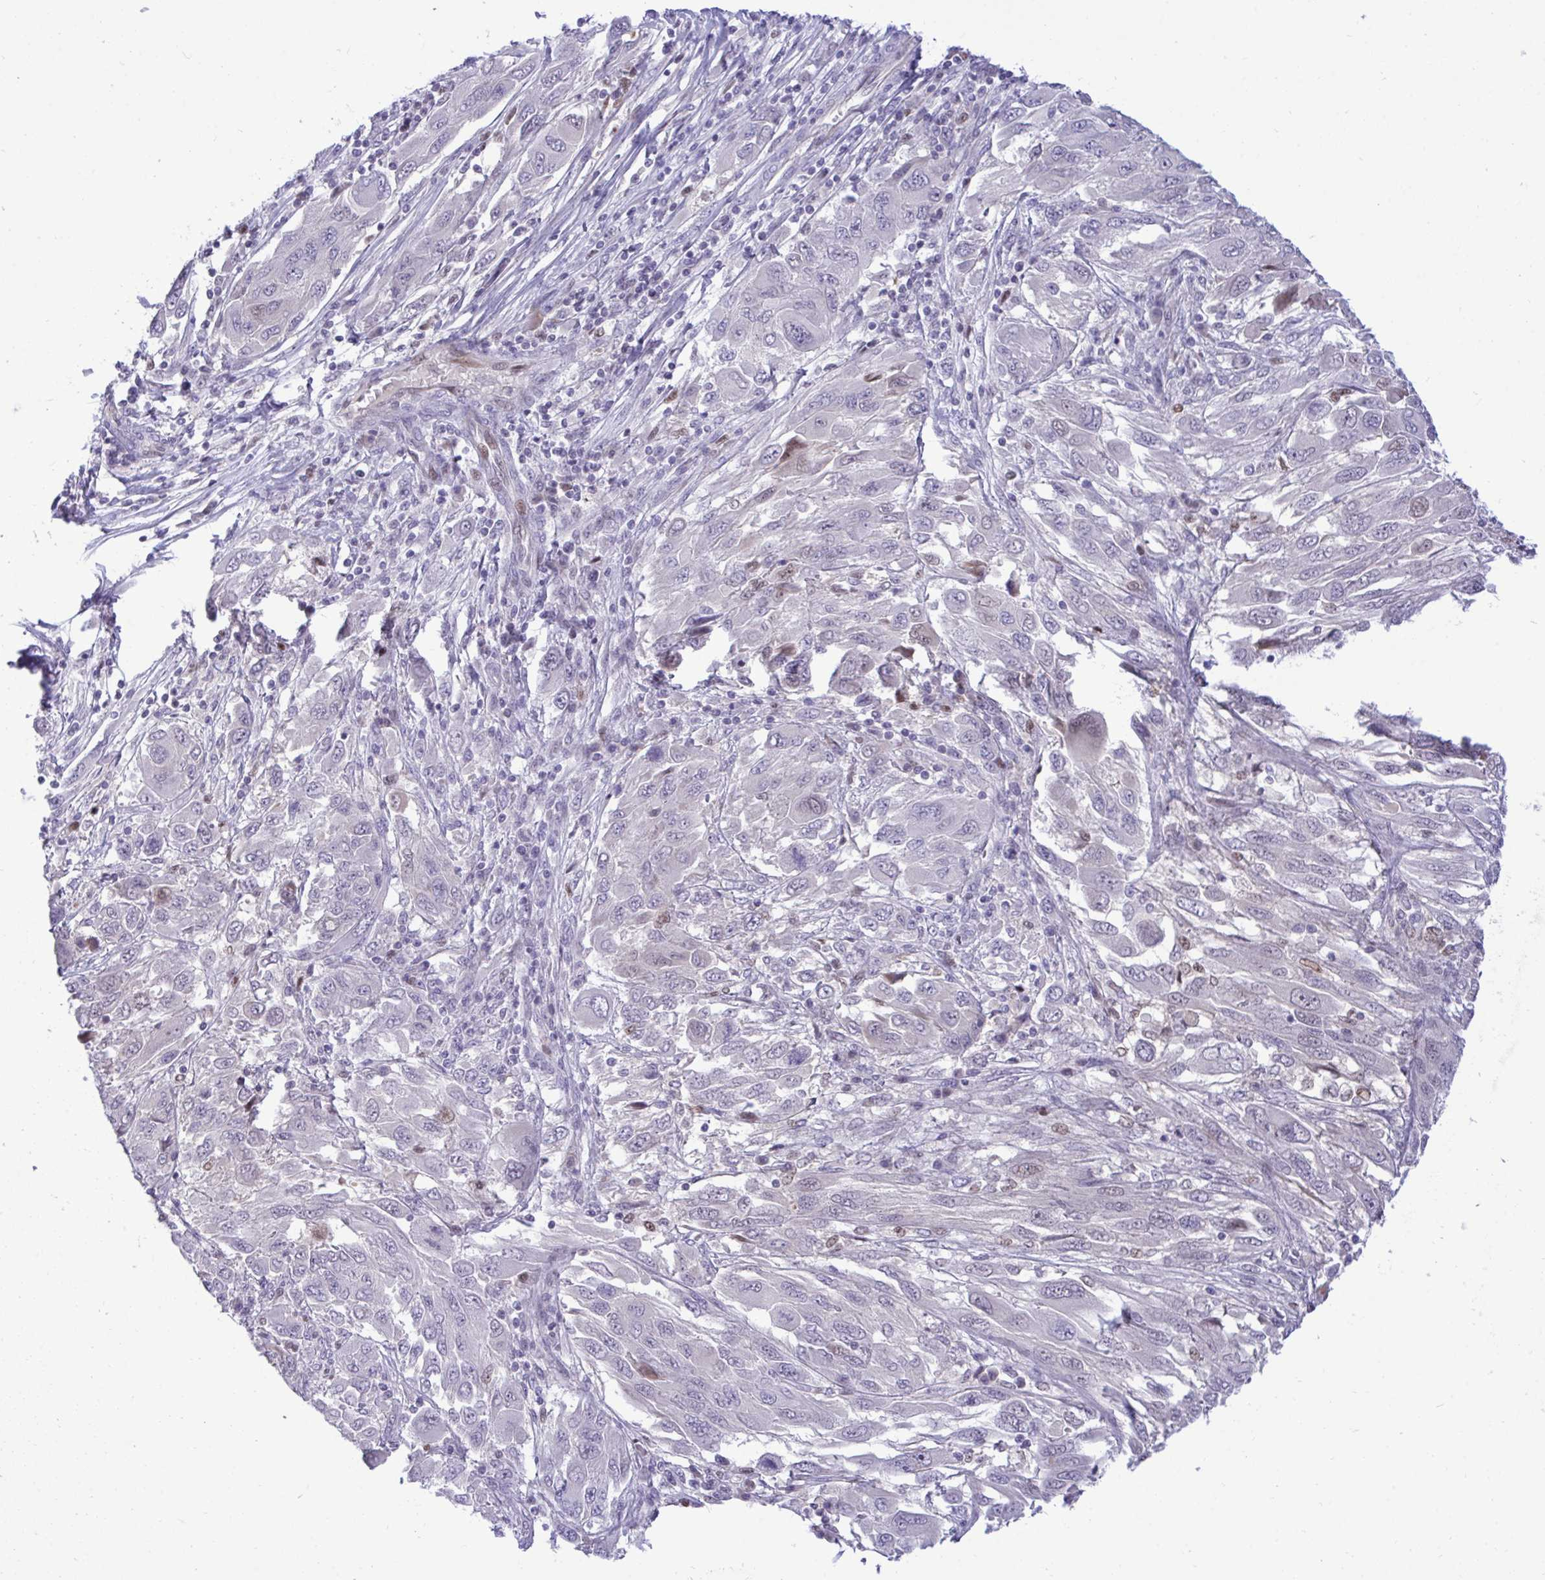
{"staining": {"intensity": "negative", "quantity": "none", "location": "none"}, "tissue": "melanoma", "cell_type": "Tumor cells", "image_type": "cancer", "snomed": [{"axis": "morphology", "description": "Malignant melanoma, NOS"}, {"axis": "topography", "description": "Skin"}], "caption": "DAB (3,3'-diaminobenzidine) immunohistochemical staining of human malignant melanoma demonstrates no significant staining in tumor cells.", "gene": "EPOP", "patient": {"sex": "female", "age": 91}}